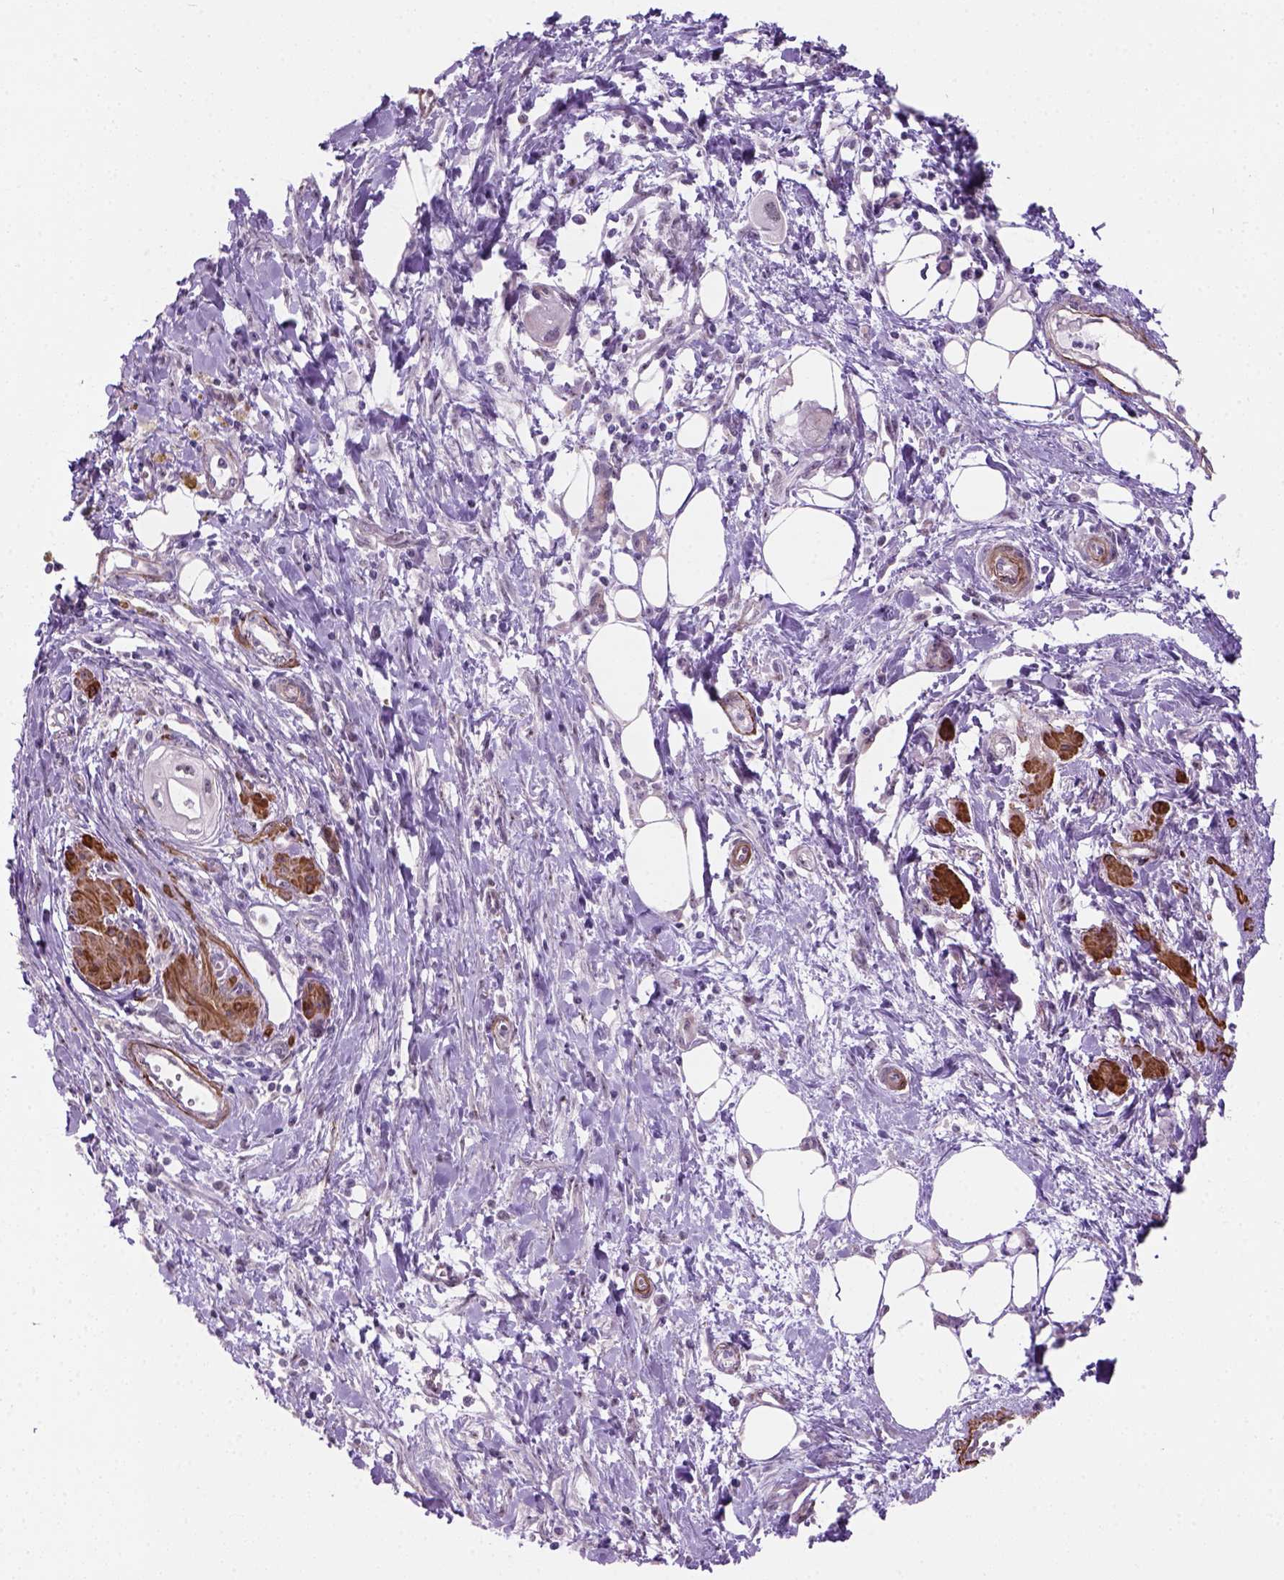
{"staining": {"intensity": "weak", "quantity": "25%-75%", "location": "nuclear"}, "tissue": "pancreatic cancer", "cell_type": "Tumor cells", "image_type": "cancer", "snomed": [{"axis": "morphology", "description": "Adenocarcinoma, NOS"}, {"axis": "topography", "description": "Pancreas"}], "caption": "The histopathology image exhibits immunohistochemical staining of adenocarcinoma (pancreatic). There is weak nuclear expression is appreciated in approximately 25%-75% of tumor cells. The staining was performed using DAB (3,3'-diaminobenzidine), with brown indicating positive protein expression. Nuclei are stained blue with hematoxylin.", "gene": "RRS1", "patient": {"sex": "male", "age": 60}}